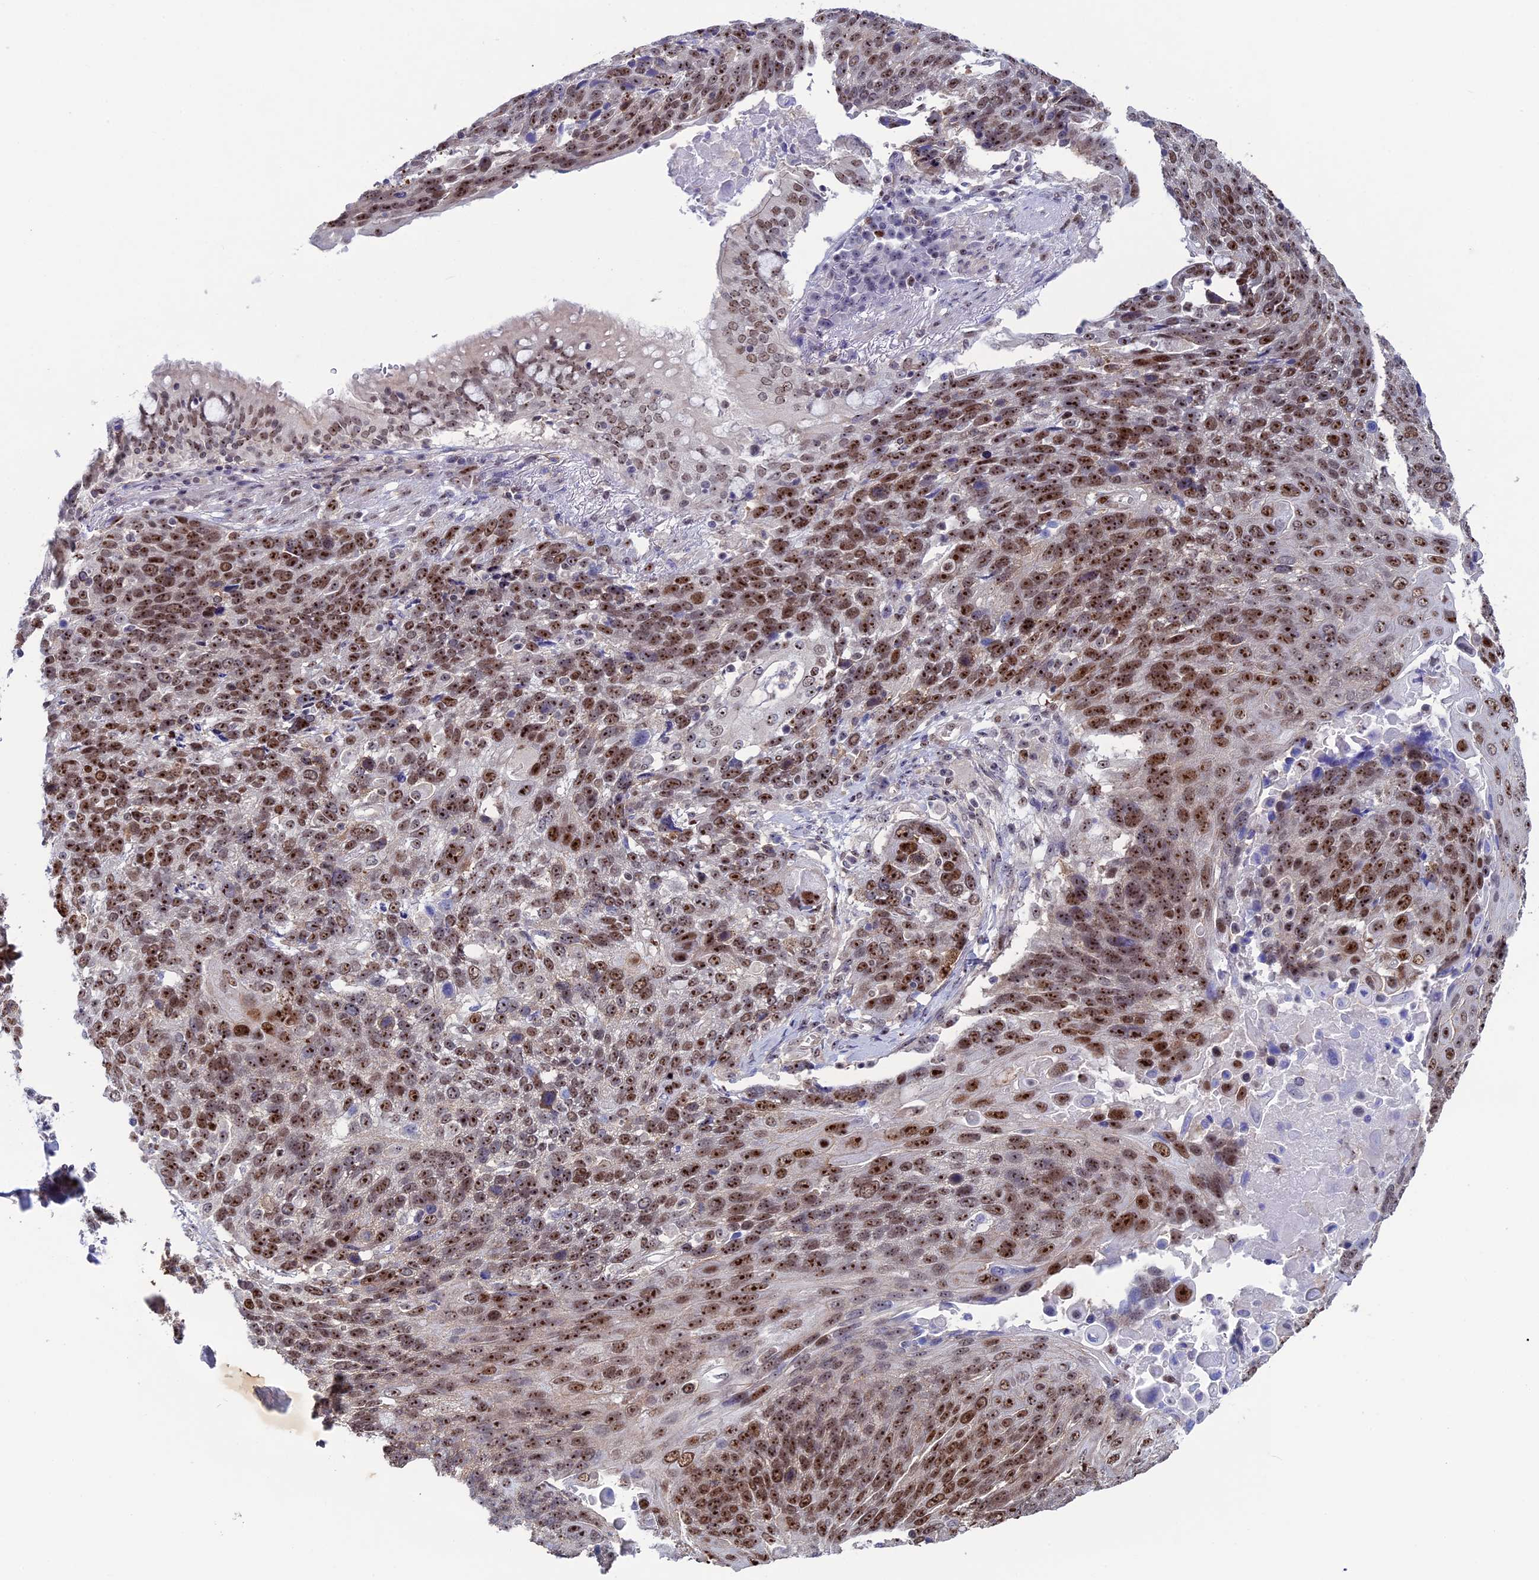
{"staining": {"intensity": "moderate", "quantity": ">75%", "location": "nuclear"}, "tissue": "lung cancer", "cell_type": "Tumor cells", "image_type": "cancer", "snomed": [{"axis": "morphology", "description": "Squamous cell carcinoma, NOS"}, {"axis": "topography", "description": "Lung"}], "caption": "Tumor cells display medium levels of moderate nuclear positivity in about >75% of cells in lung cancer. (Stains: DAB (3,3'-diaminobenzidine) in brown, nuclei in blue, Microscopy: brightfield microscopy at high magnification).", "gene": "CCDC86", "patient": {"sex": "male", "age": 66}}